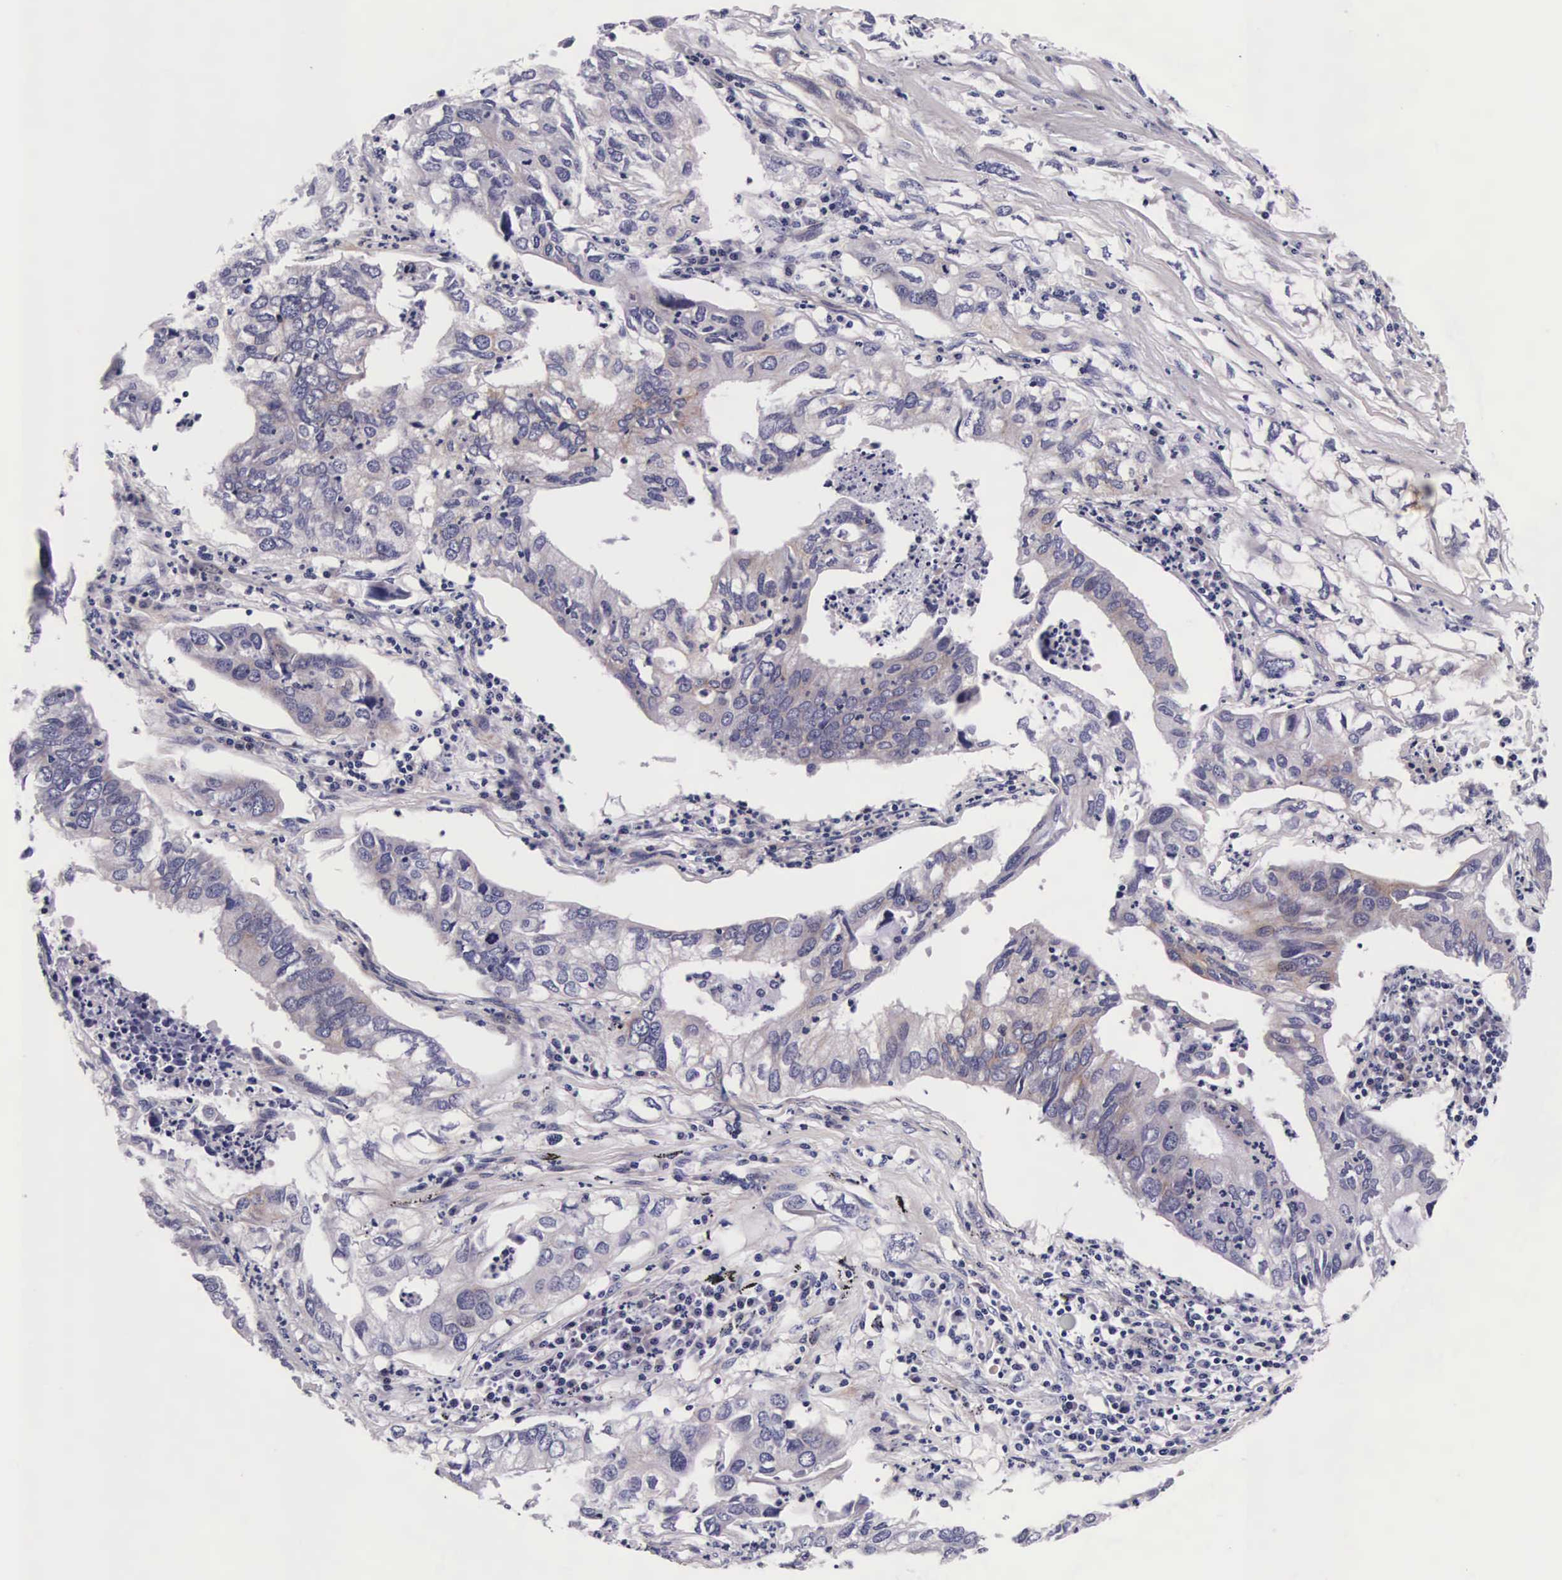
{"staining": {"intensity": "negative", "quantity": "none", "location": "none"}, "tissue": "lung cancer", "cell_type": "Tumor cells", "image_type": "cancer", "snomed": [{"axis": "morphology", "description": "Adenocarcinoma, NOS"}, {"axis": "topography", "description": "Lung"}], "caption": "Immunohistochemistry (IHC) photomicrograph of neoplastic tissue: human lung cancer stained with DAB (3,3'-diaminobenzidine) displays no significant protein staining in tumor cells. (Brightfield microscopy of DAB immunohistochemistry (IHC) at high magnification).", "gene": "UPRT", "patient": {"sex": "male", "age": 48}}